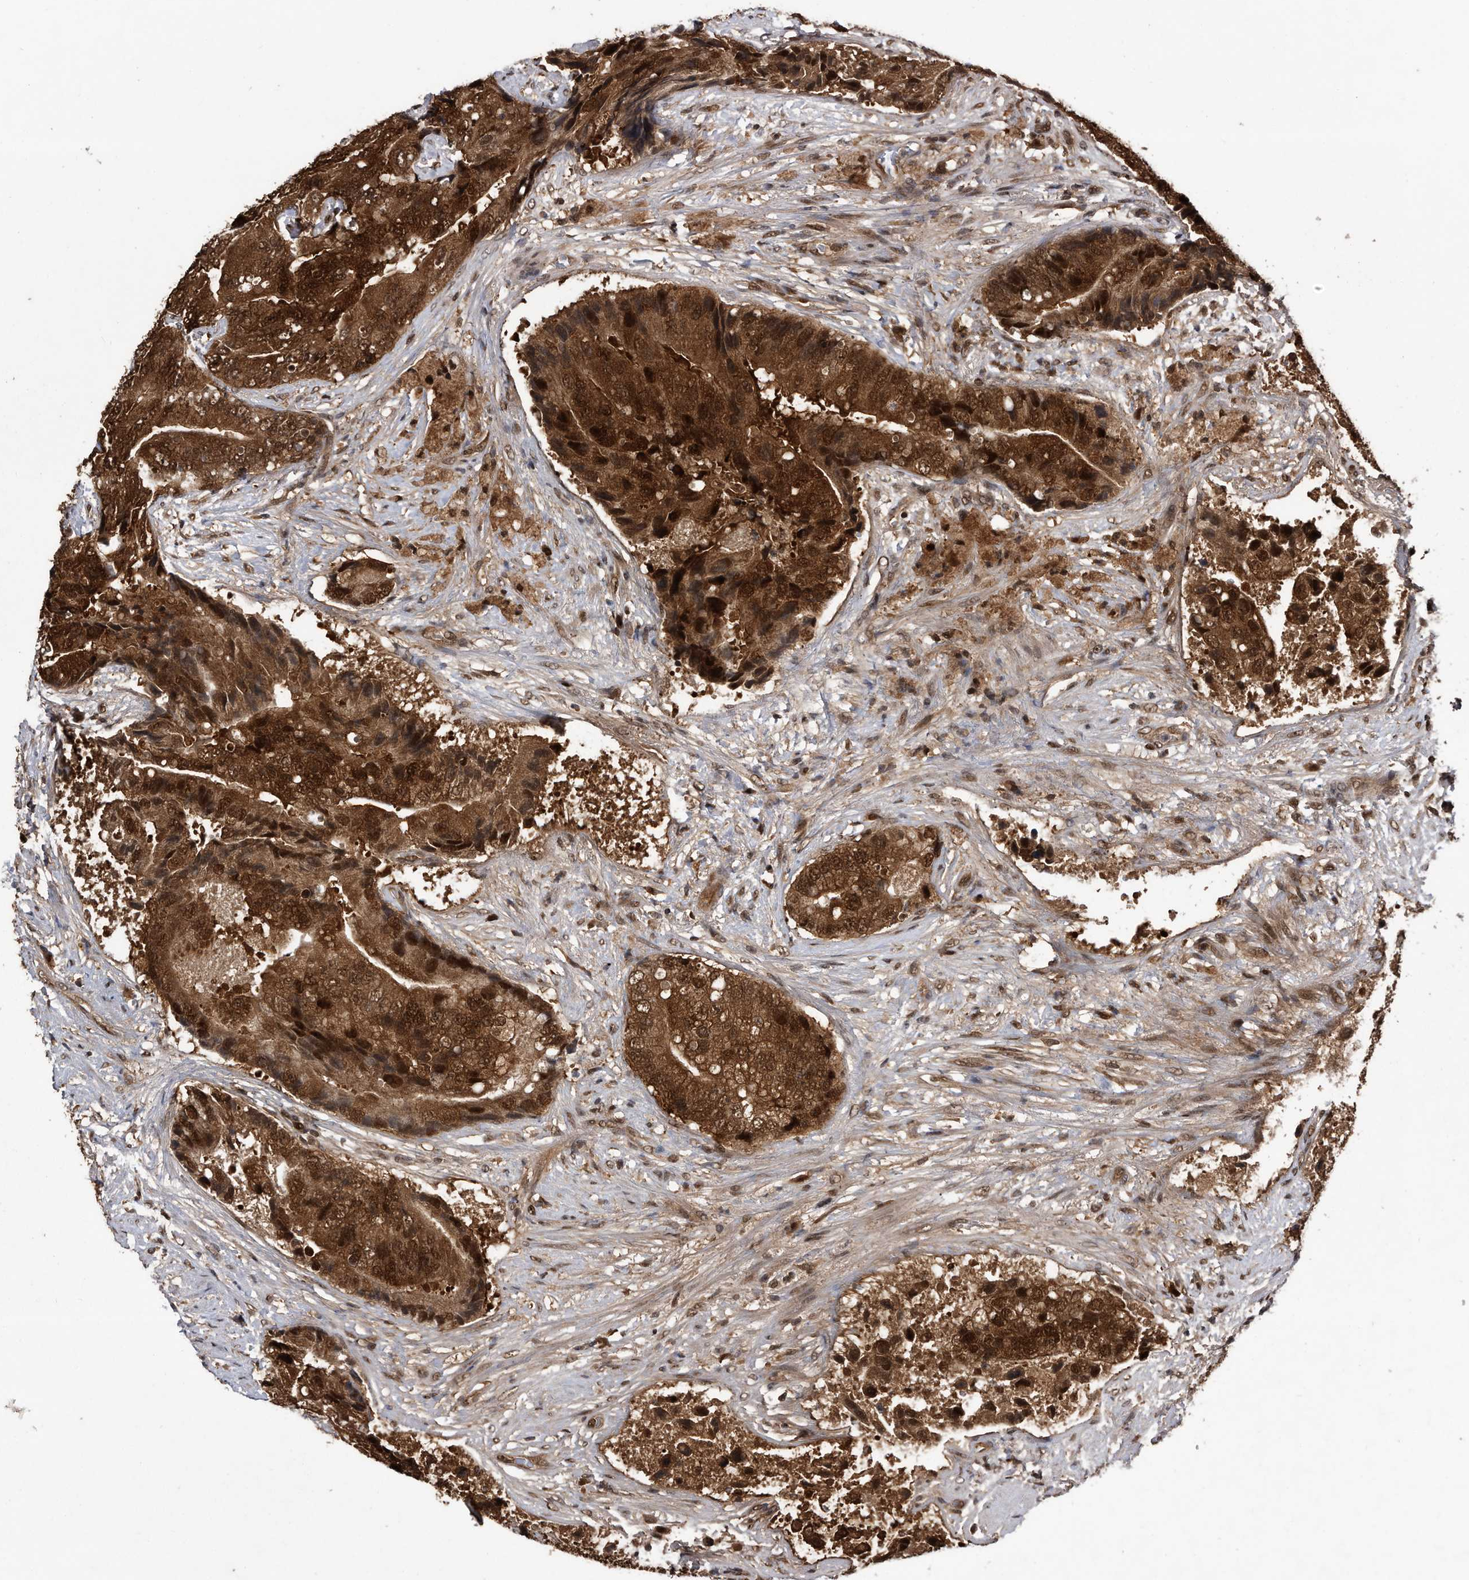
{"staining": {"intensity": "strong", "quantity": ">75%", "location": "cytoplasmic/membranous,nuclear"}, "tissue": "prostate cancer", "cell_type": "Tumor cells", "image_type": "cancer", "snomed": [{"axis": "morphology", "description": "Adenocarcinoma, High grade"}, {"axis": "topography", "description": "Prostate"}], "caption": "Immunohistochemical staining of human adenocarcinoma (high-grade) (prostate) exhibits high levels of strong cytoplasmic/membranous and nuclear protein staining in approximately >75% of tumor cells.", "gene": "RAD23B", "patient": {"sex": "male", "age": 70}}